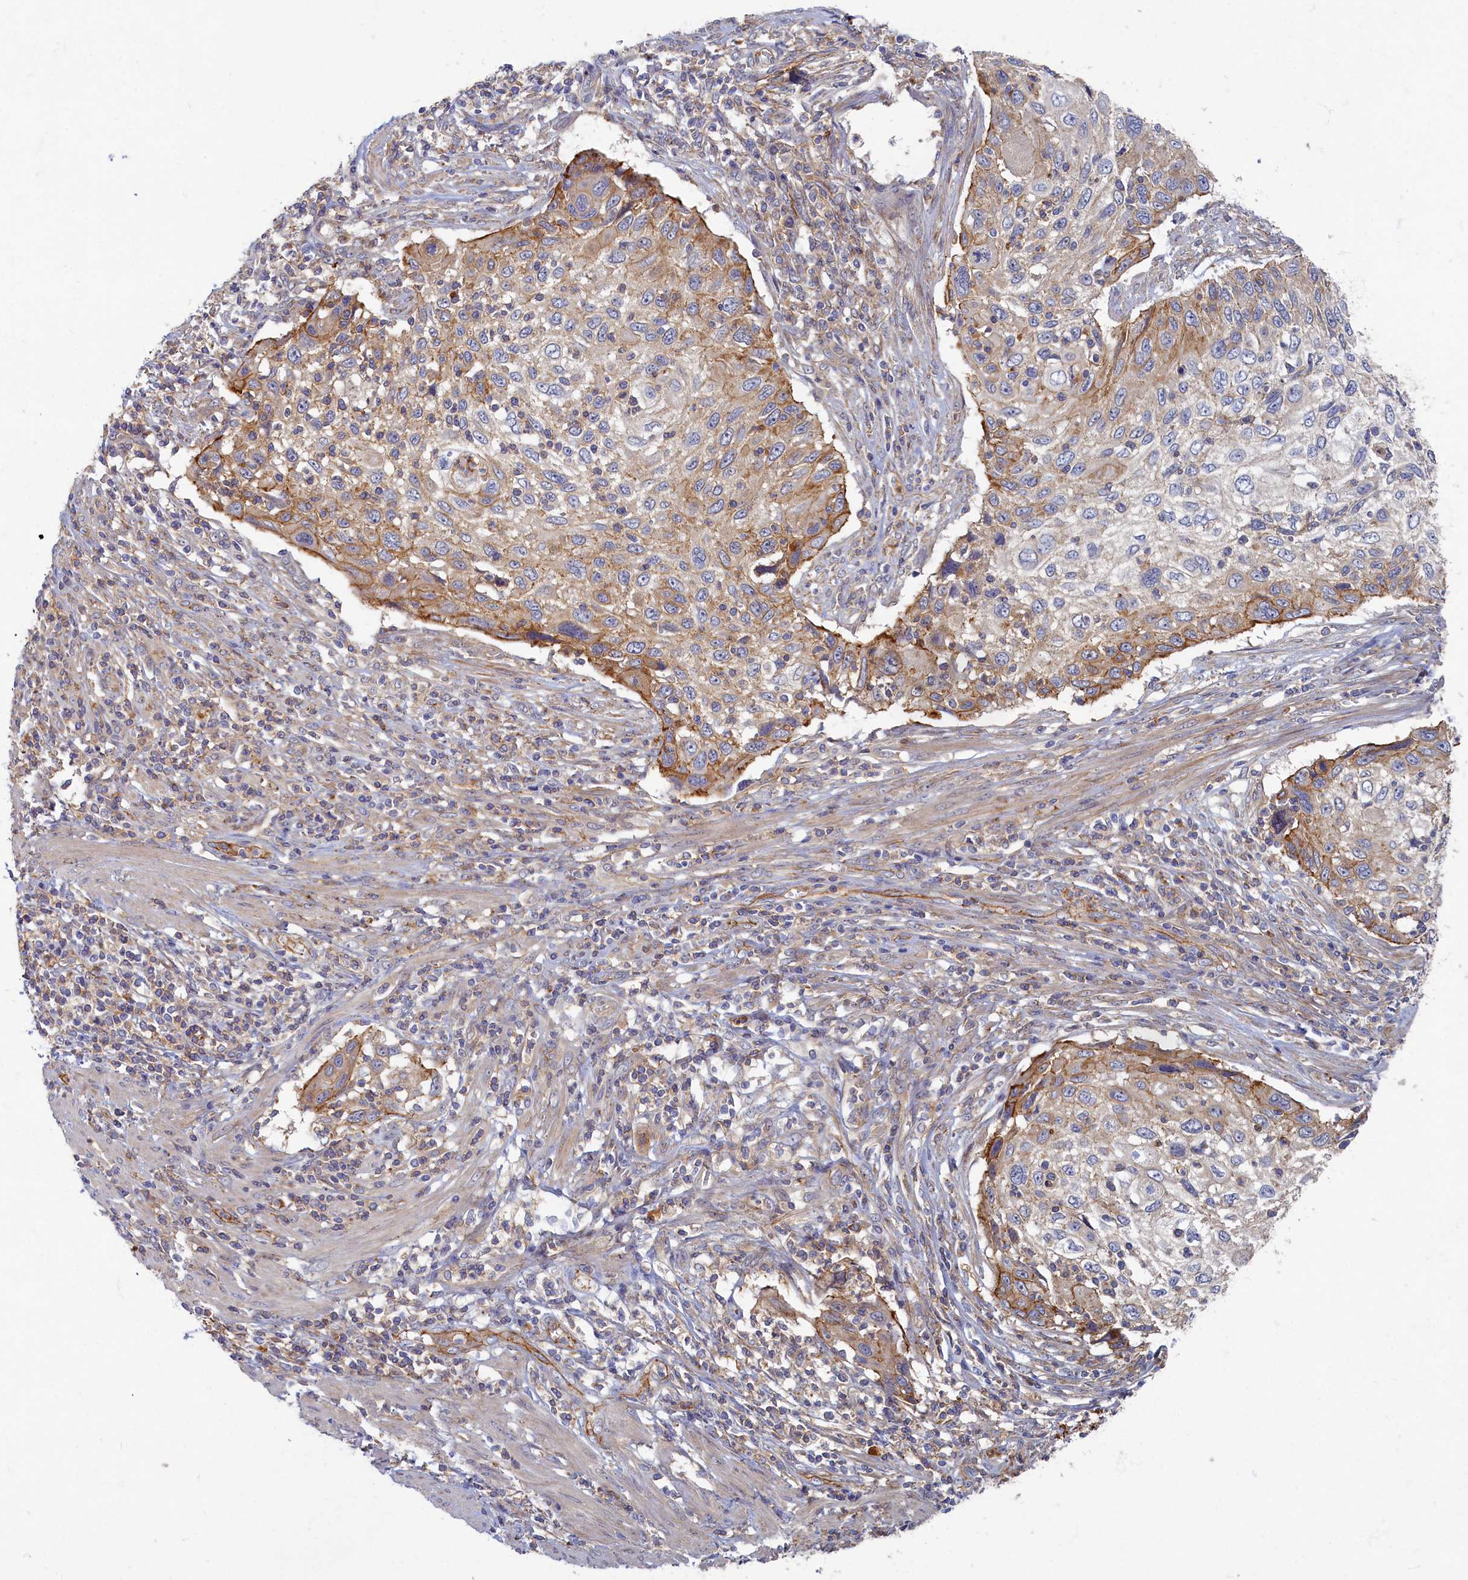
{"staining": {"intensity": "moderate", "quantity": "<25%", "location": "cytoplasmic/membranous"}, "tissue": "cervical cancer", "cell_type": "Tumor cells", "image_type": "cancer", "snomed": [{"axis": "morphology", "description": "Squamous cell carcinoma, NOS"}, {"axis": "topography", "description": "Cervix"}], "caption": "Immunohistochemical staining of human cervical squamous cell carcinoma demonstrates moderate cytoplasmic/membranous protein expression in approximately <25% of tumor cells.", "gene": "PSMG2", "patient": {"sex": "female", "age": 70}}